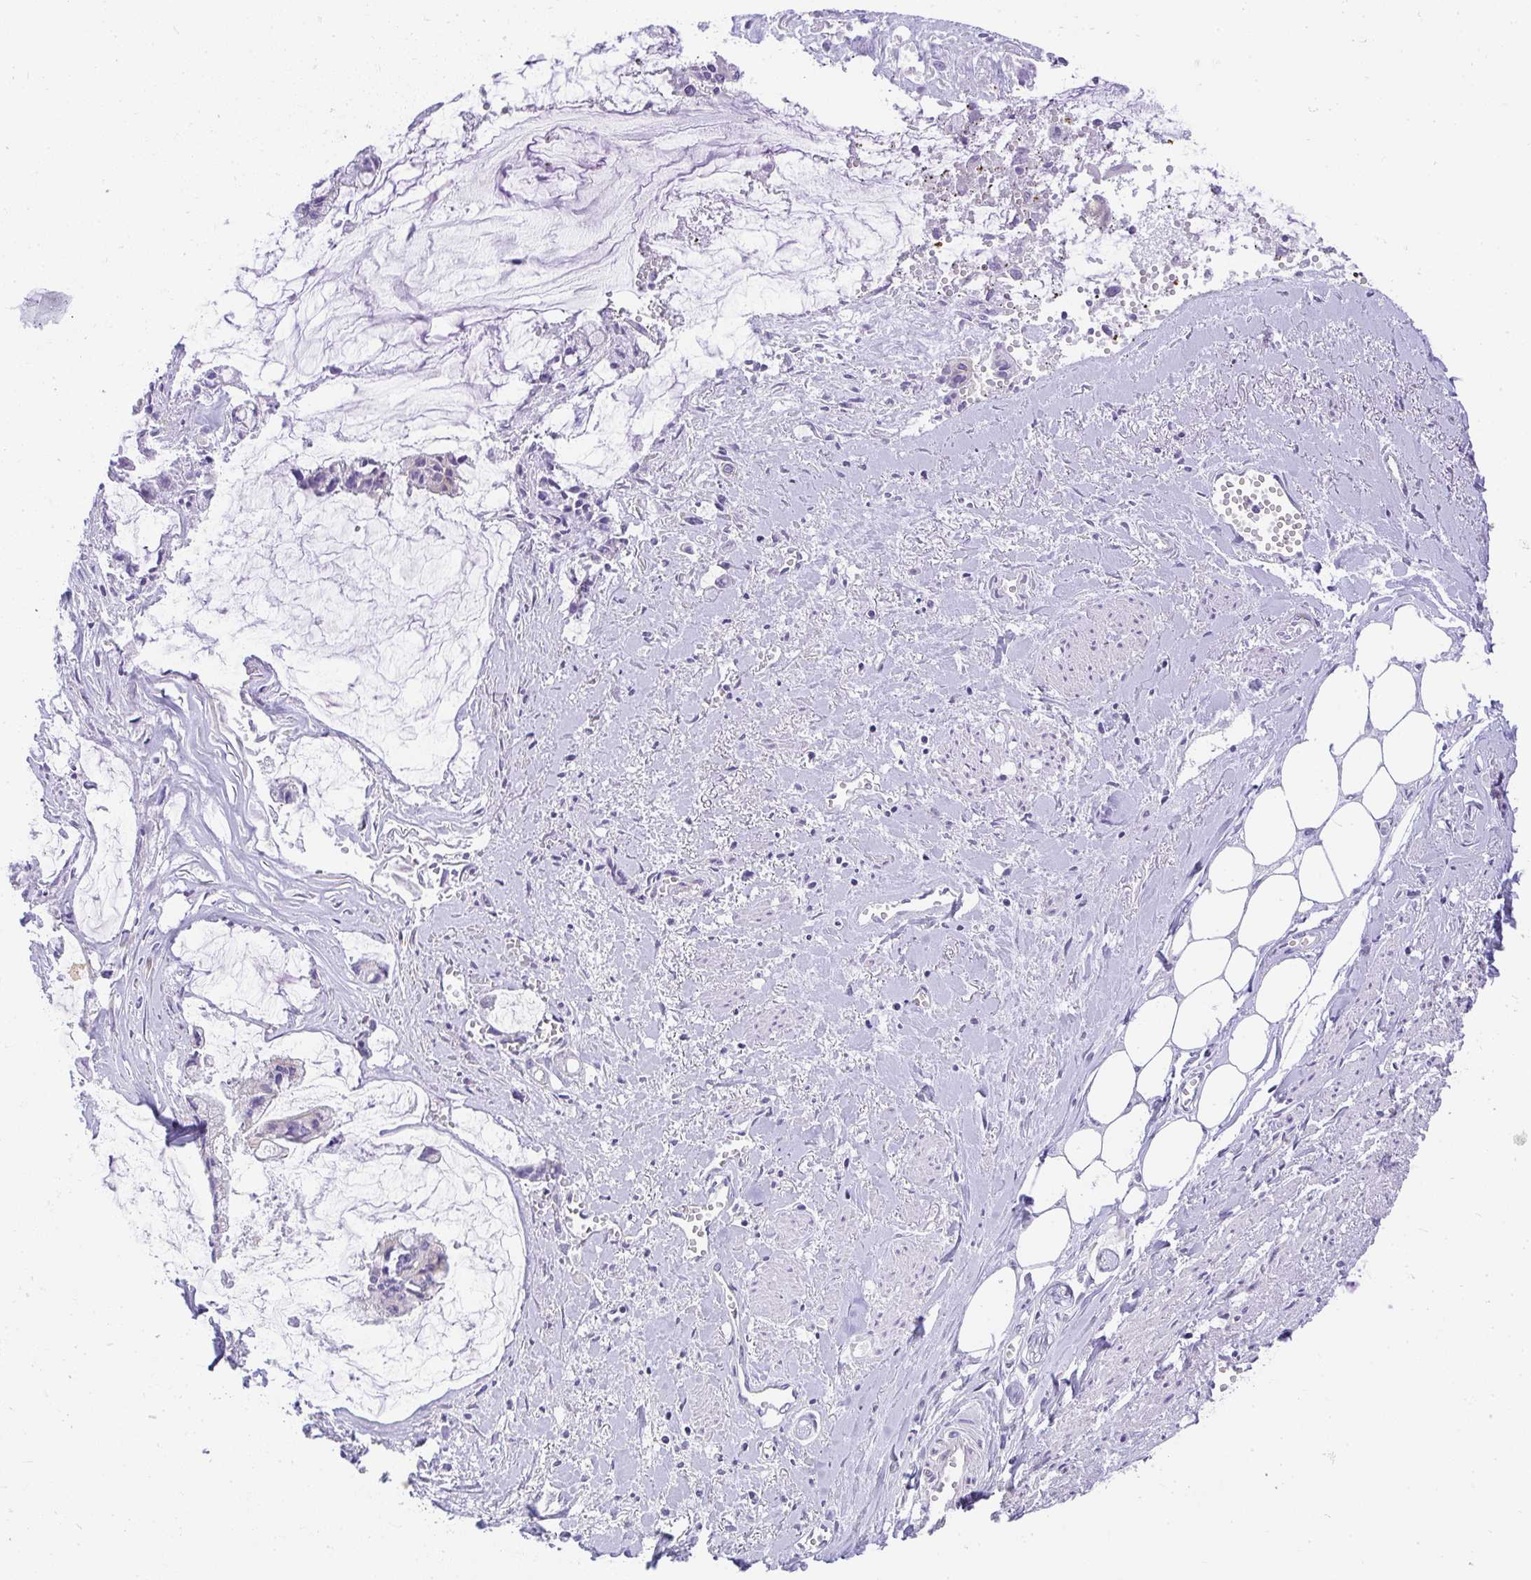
{"staining": {"intensity": "negative", "quantity": "none", "location": "none"}, "tissue": "ovarian cancer", "cell_type": "Tumor cells", "image_type": "cancer", "snomed": [{"axis": "morphology", "description": "Cystadenocarcinoma, mucinous, NOS"}, {"axis": "topography", "description": "Ovary"}], "caption": "The immunohistochemistry (IHC) micrograph has no significant expression in tumor cells of ovarian cancer tissue.", "gene": "PLPPR3", "patient": {"sex": "female", "age": 90}}